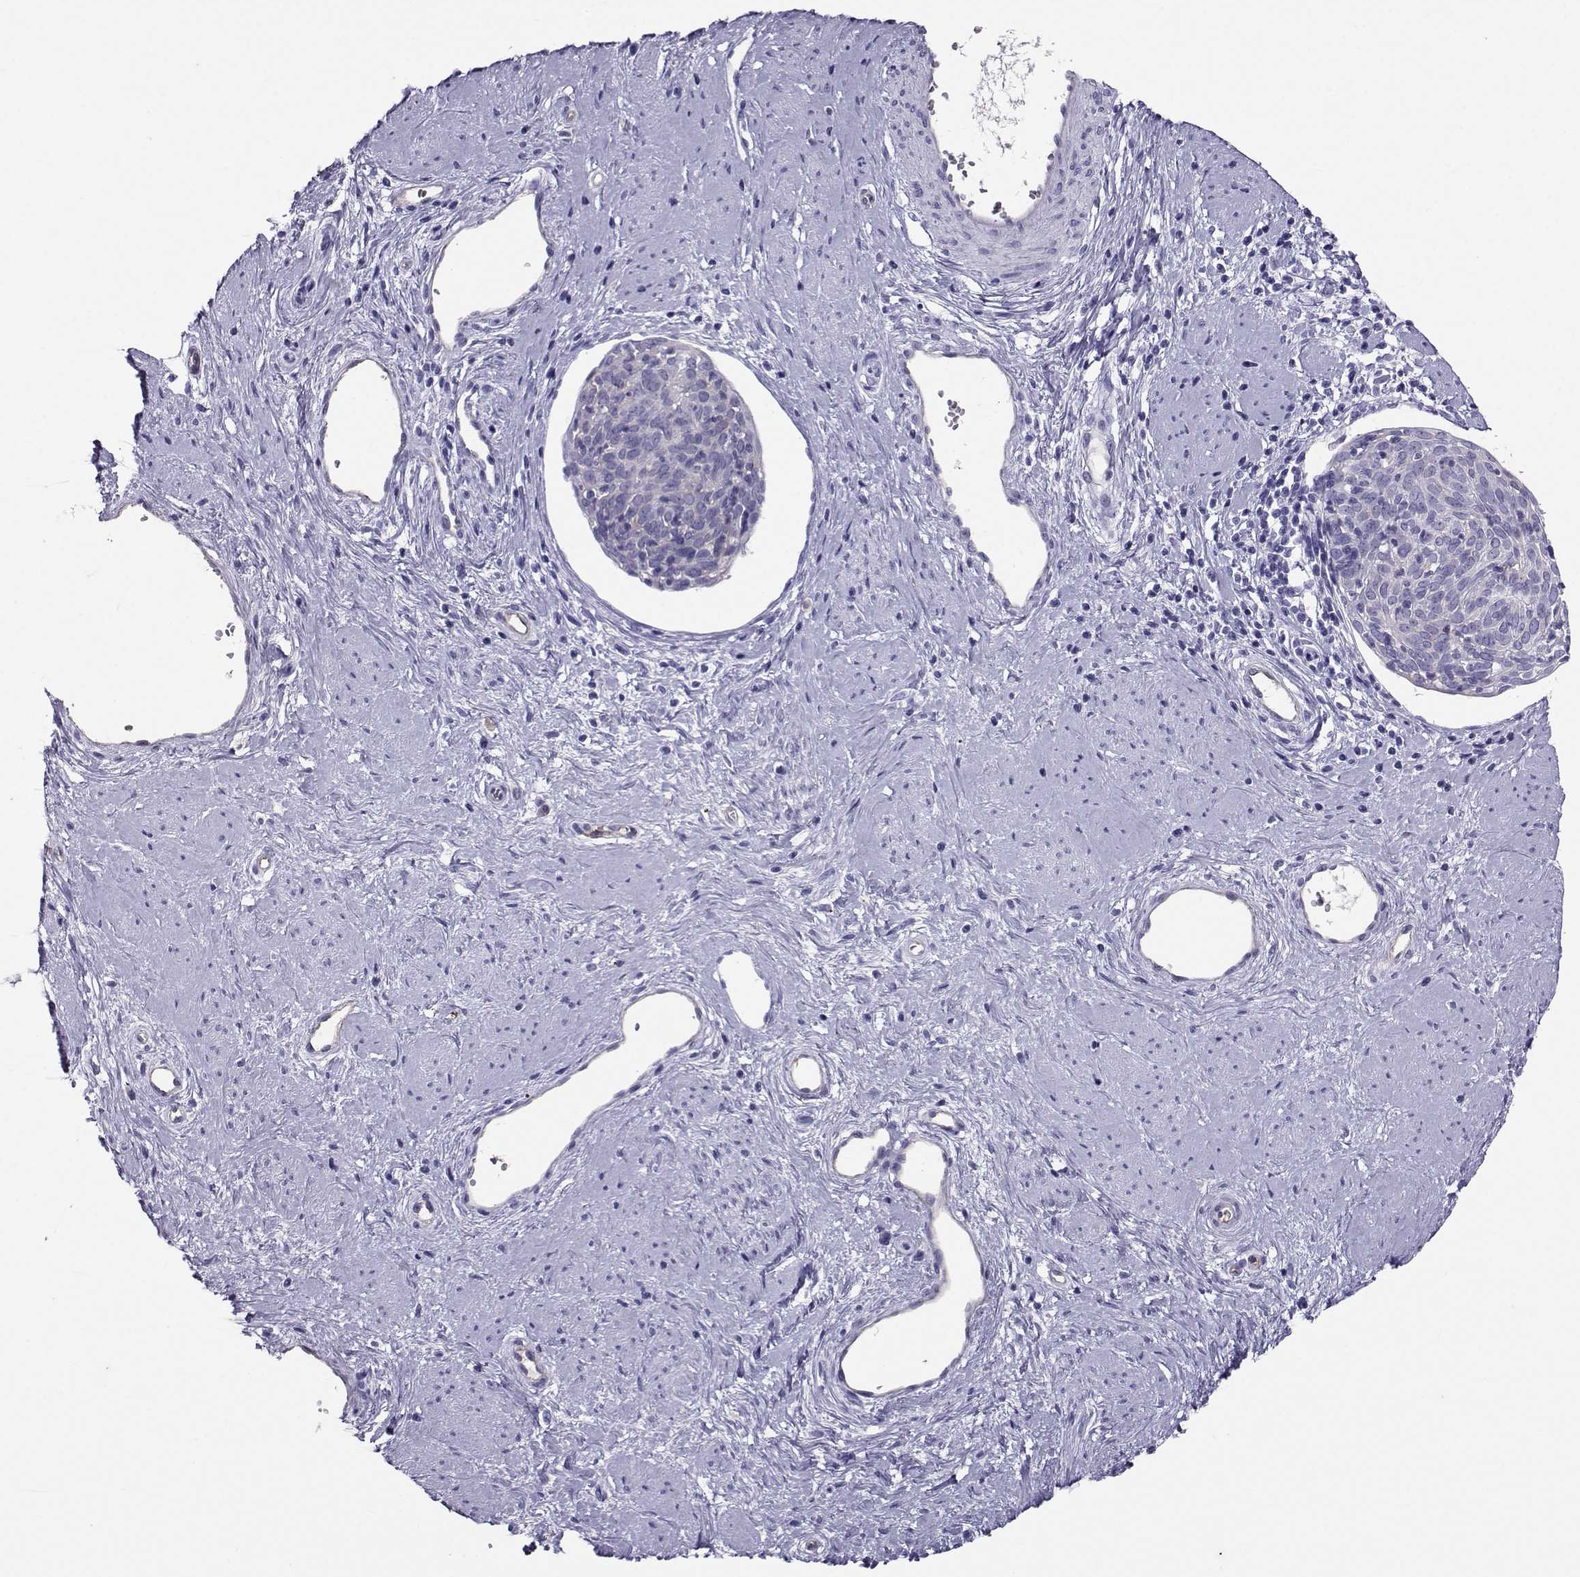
{"staining": {"intensity": "negative", "quantity": "none", "location": "none"}, "tissue": "cervical cancer", "cell_type": "Tumor cells", "image_type": "cancer", "snomed": [{"axis": "morphology", "description": "Squamous cell carcinoma, NOS"}, {"axis": "topography", "description": "Cervix"}], "caption": "An IHC photomicrograph of squamous cell carcinoma (cervical) is shown. There is no staining in tumor cells of squamous cell carcinoma (cervical).", "gene": "CLUL1", "patient": {"sex": "female", "age": 39}}